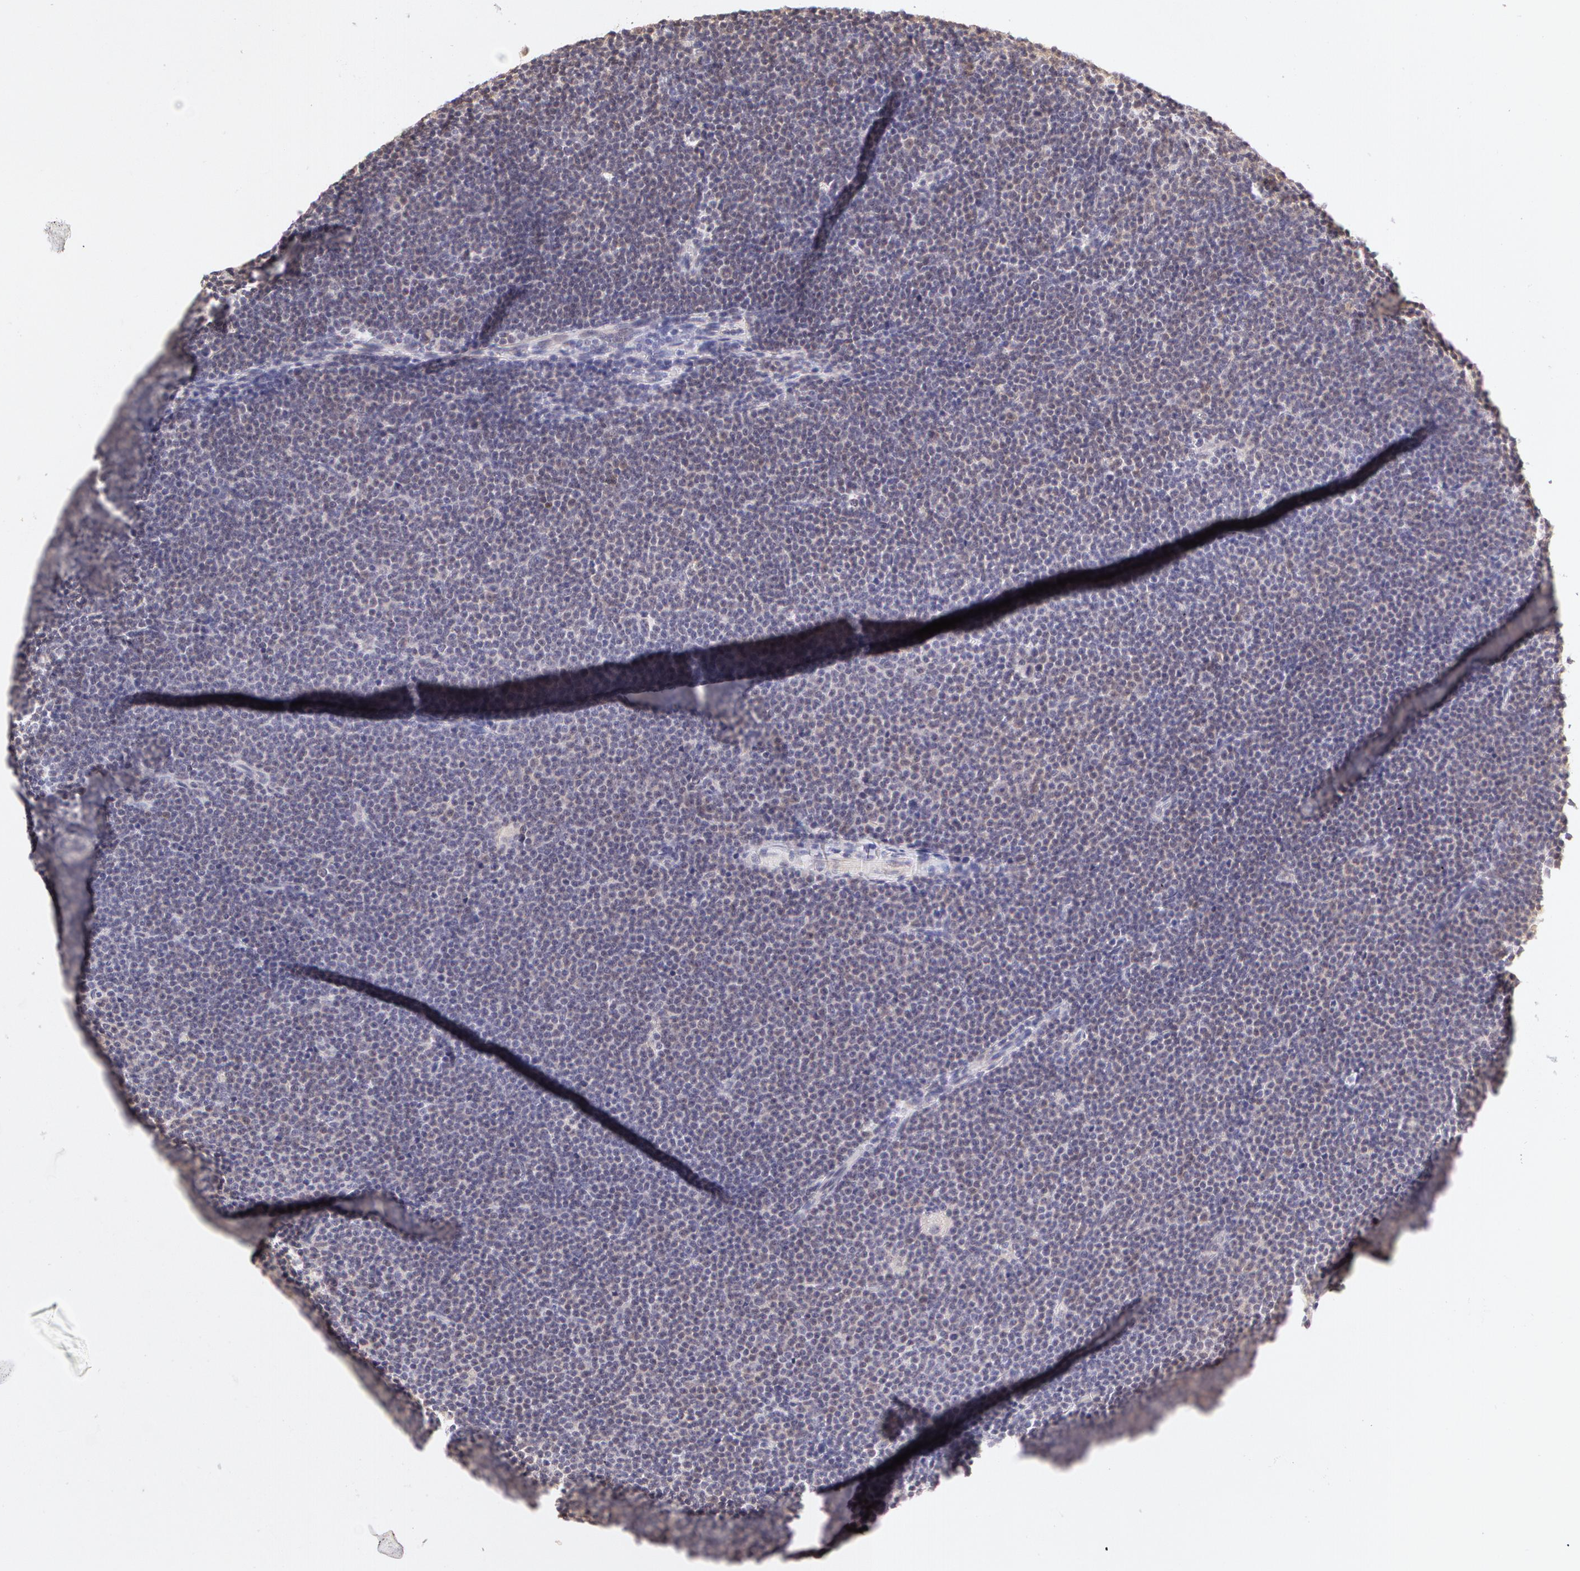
{"staining": {"intensity": "negative", "quantity": "none", "location": "none"}, "tissue": "lymphoma", "cell_type": "Tumor cells", "image_type": "cancer", "snomed": [{"axis": "morphology", "description": "Malignant lymphoma, non-Hodgkin's type, Low grade"}, {"axis": "topography", "description": "Lymph node"}], "caption": "There is no significant expression in tumor cells of low-grade malignant lymphoma, non-Hodgkin's type. (Stains: DAB immunohistochemistry with hematoxylin counter stain, Microscopy: brightfield microscopy at high magnification).", "gene": "ZNF597", "patient": {"sex": "female", "age": 69}}